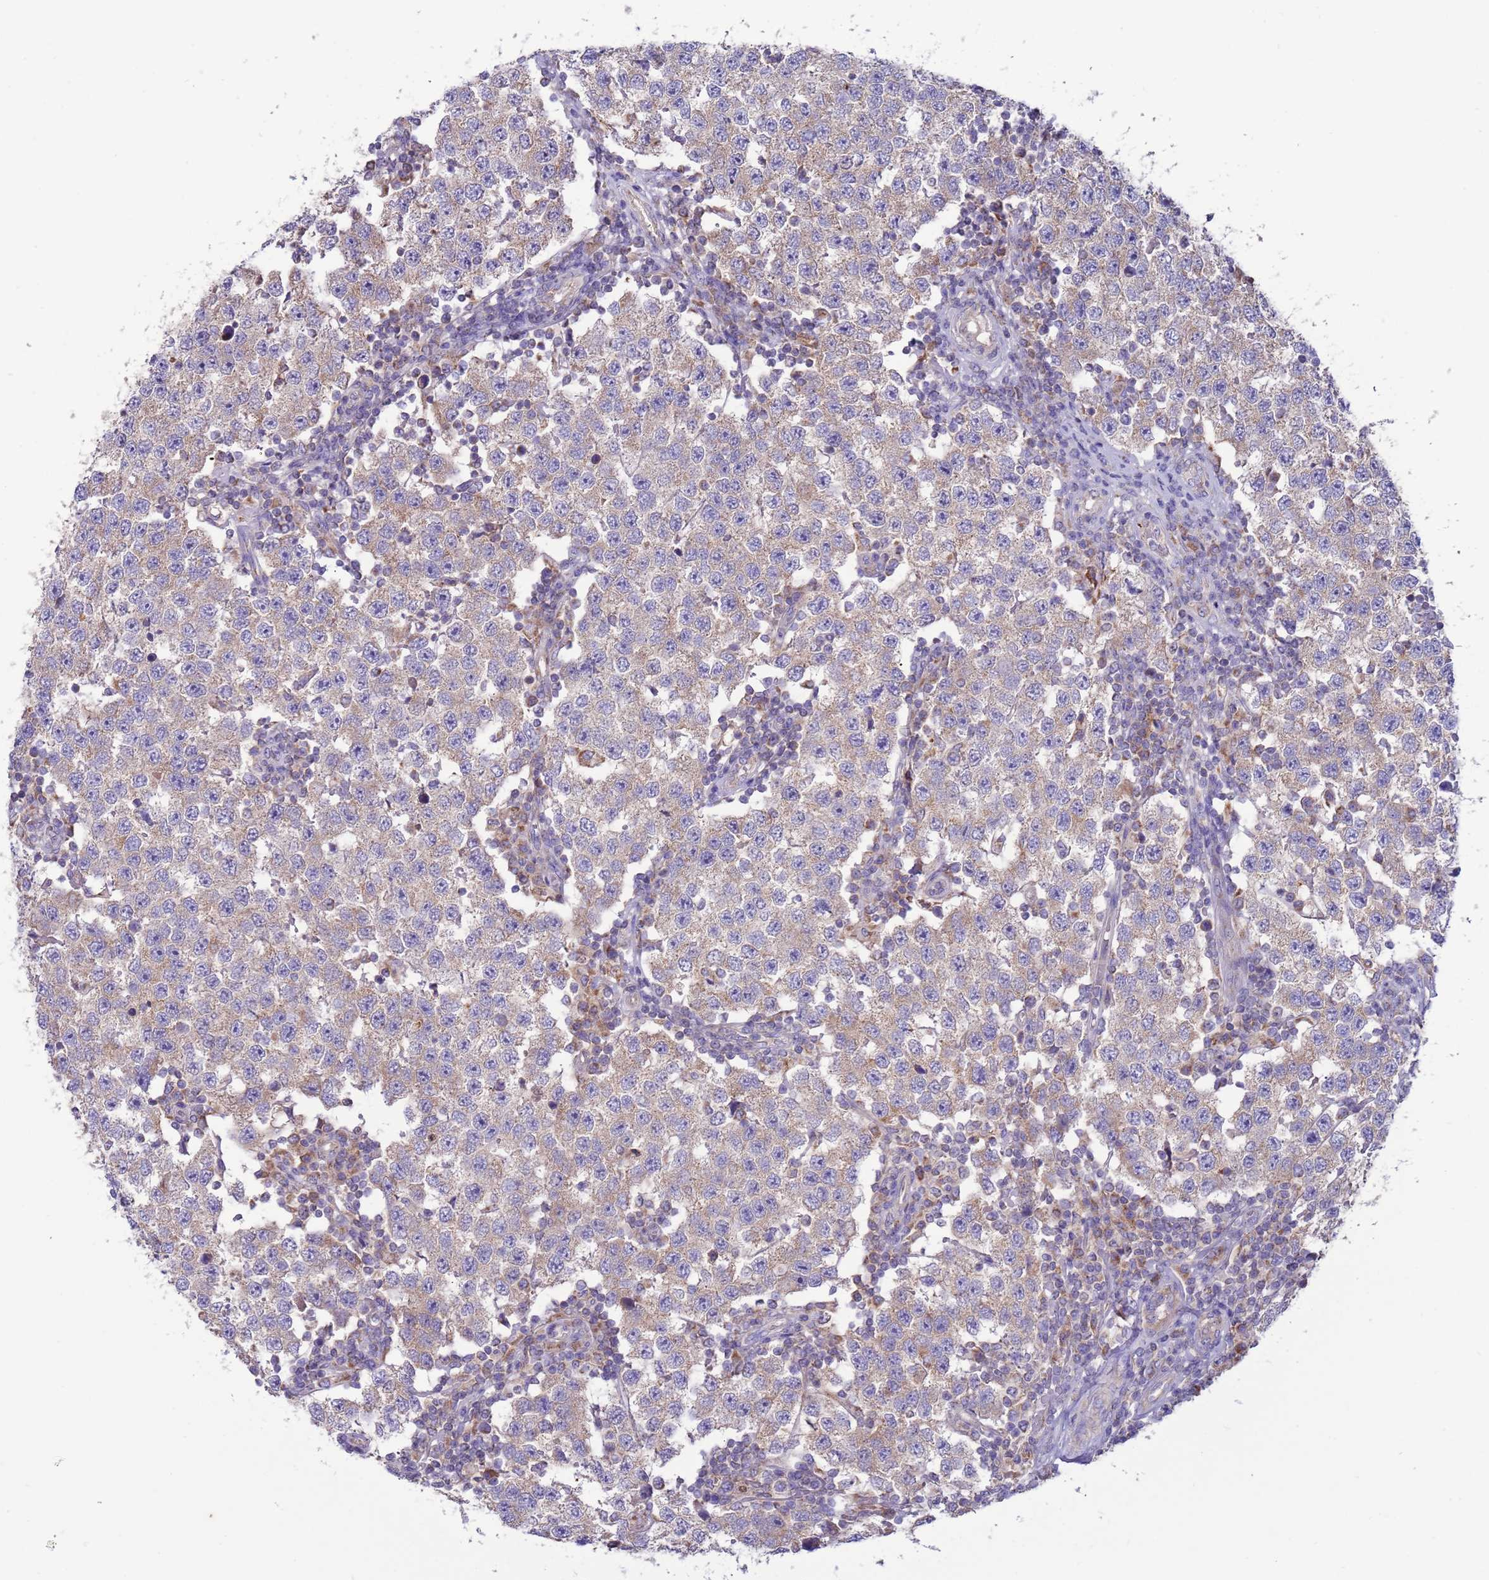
{"staining": {"intensity": "weak", "quantity": "25%-75%", "location": "cytoplasmic/membranous"}, "tissue": "testis cancer", "cell_type": "Tumor cells", "image_type": "cancer", "snomed": [{"axis": "morphology", "description": "Seminoma, NOS"}, {"axis": "topography", "description": "Testis"}], "caption": "The immunohistochemical stain shows weak cytoplasmic/membranous positivity in tumor cells of testis cancer (seminoma) tissue. (brown staining indicates protein expression, while blue staining denotes nuclei).", "gene": "UQCRQ", "patient": {"sex": "male", "age": 34}}